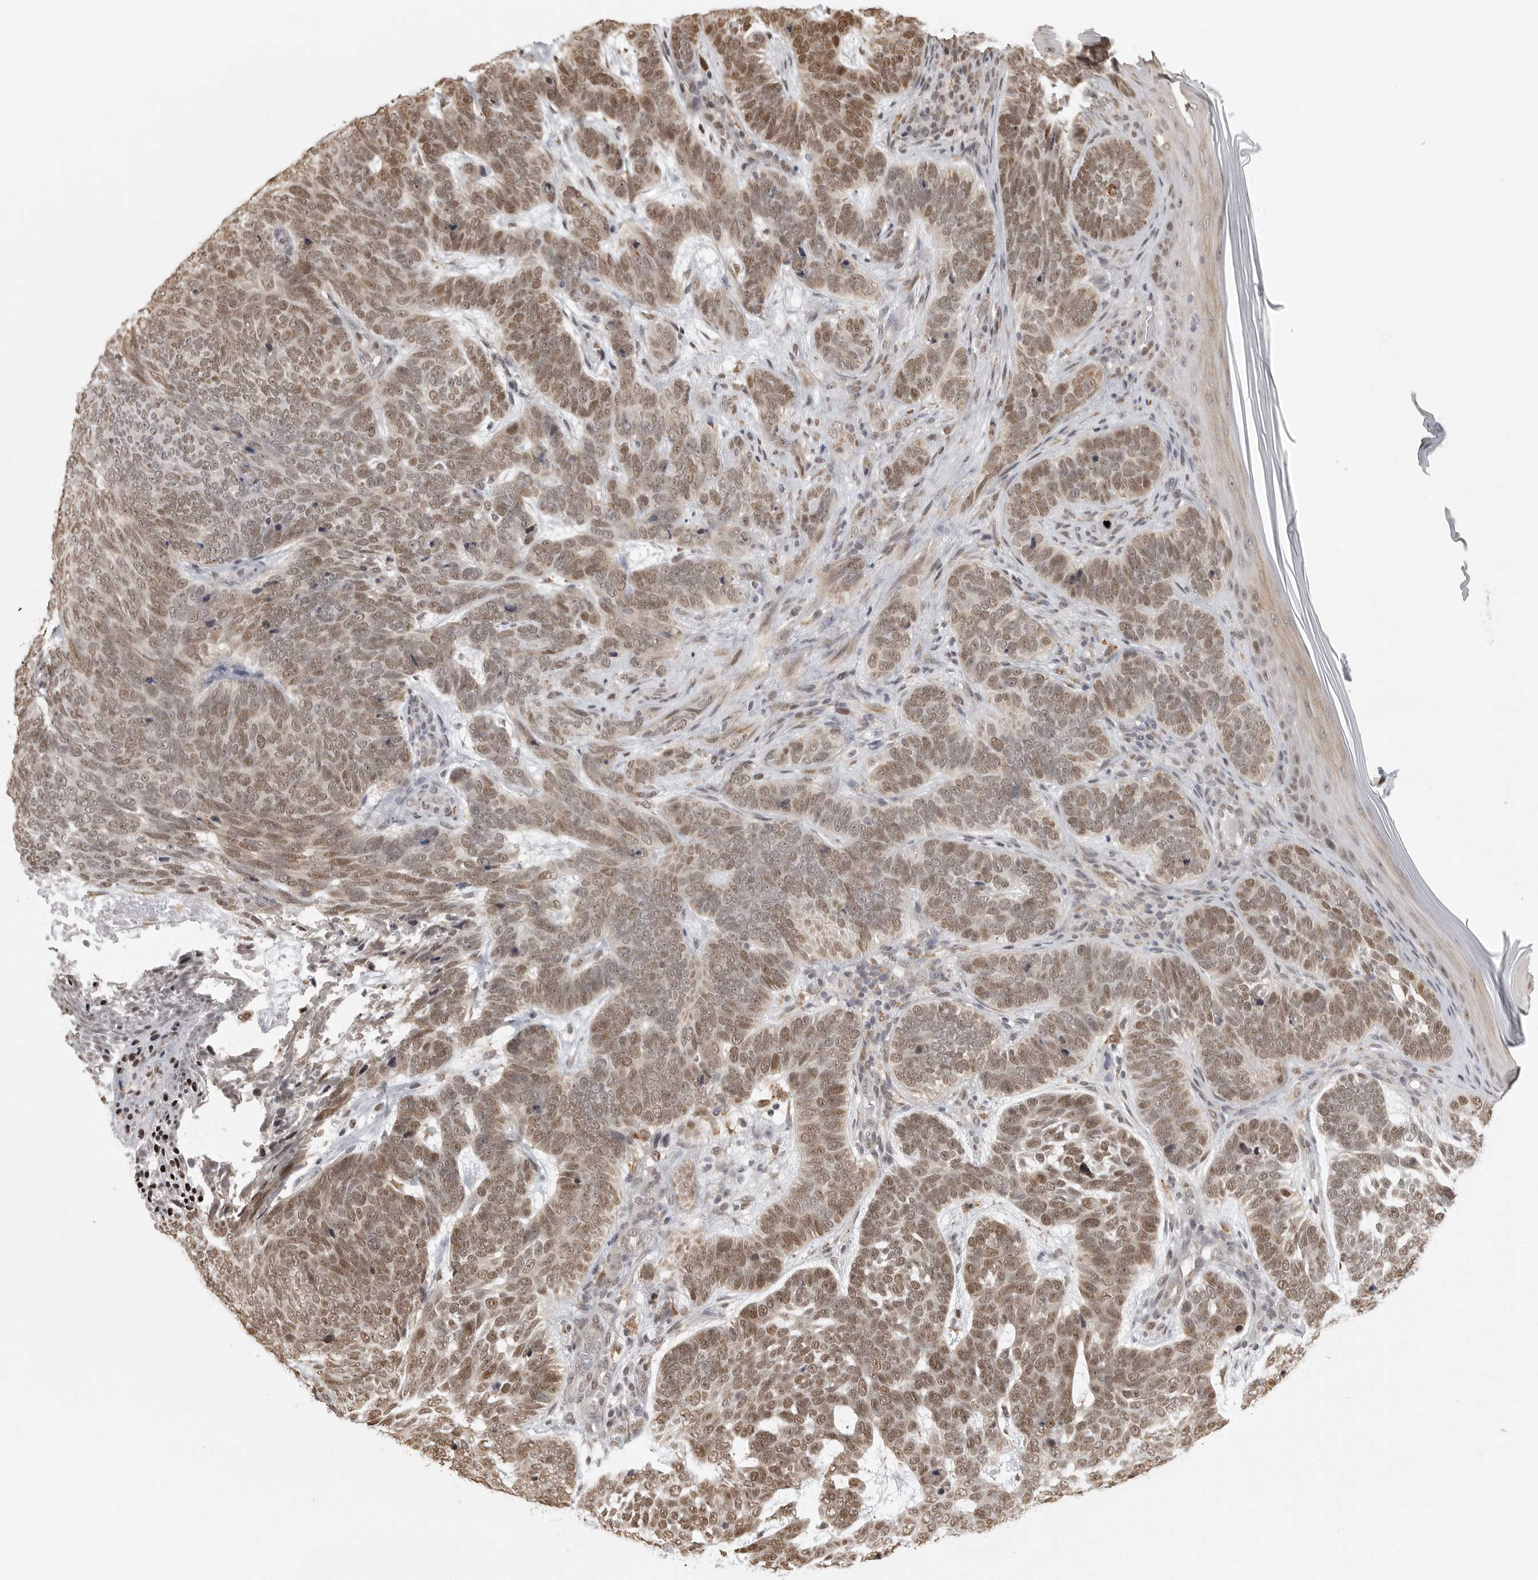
{"staining": {"intensity": "moderate", "quantity": ">75%", "location": "nuclear"}, "tissue": "skin cancer", "cell_type": "Tumor cells", "image_type": "cancer", "snomed": [{"axis": "morphology", "description": "Basal cell carcinoma"}, {"axis": "topography", "description": "Skin"}], "caption": "Immunohistochemistry (IHC) of human skin cancer shows medium levels of moderate nuclear staining in about >75% of tumor cells.", "gene": "ISG20L2", "patient": {"sex": "female", "age": 85}}